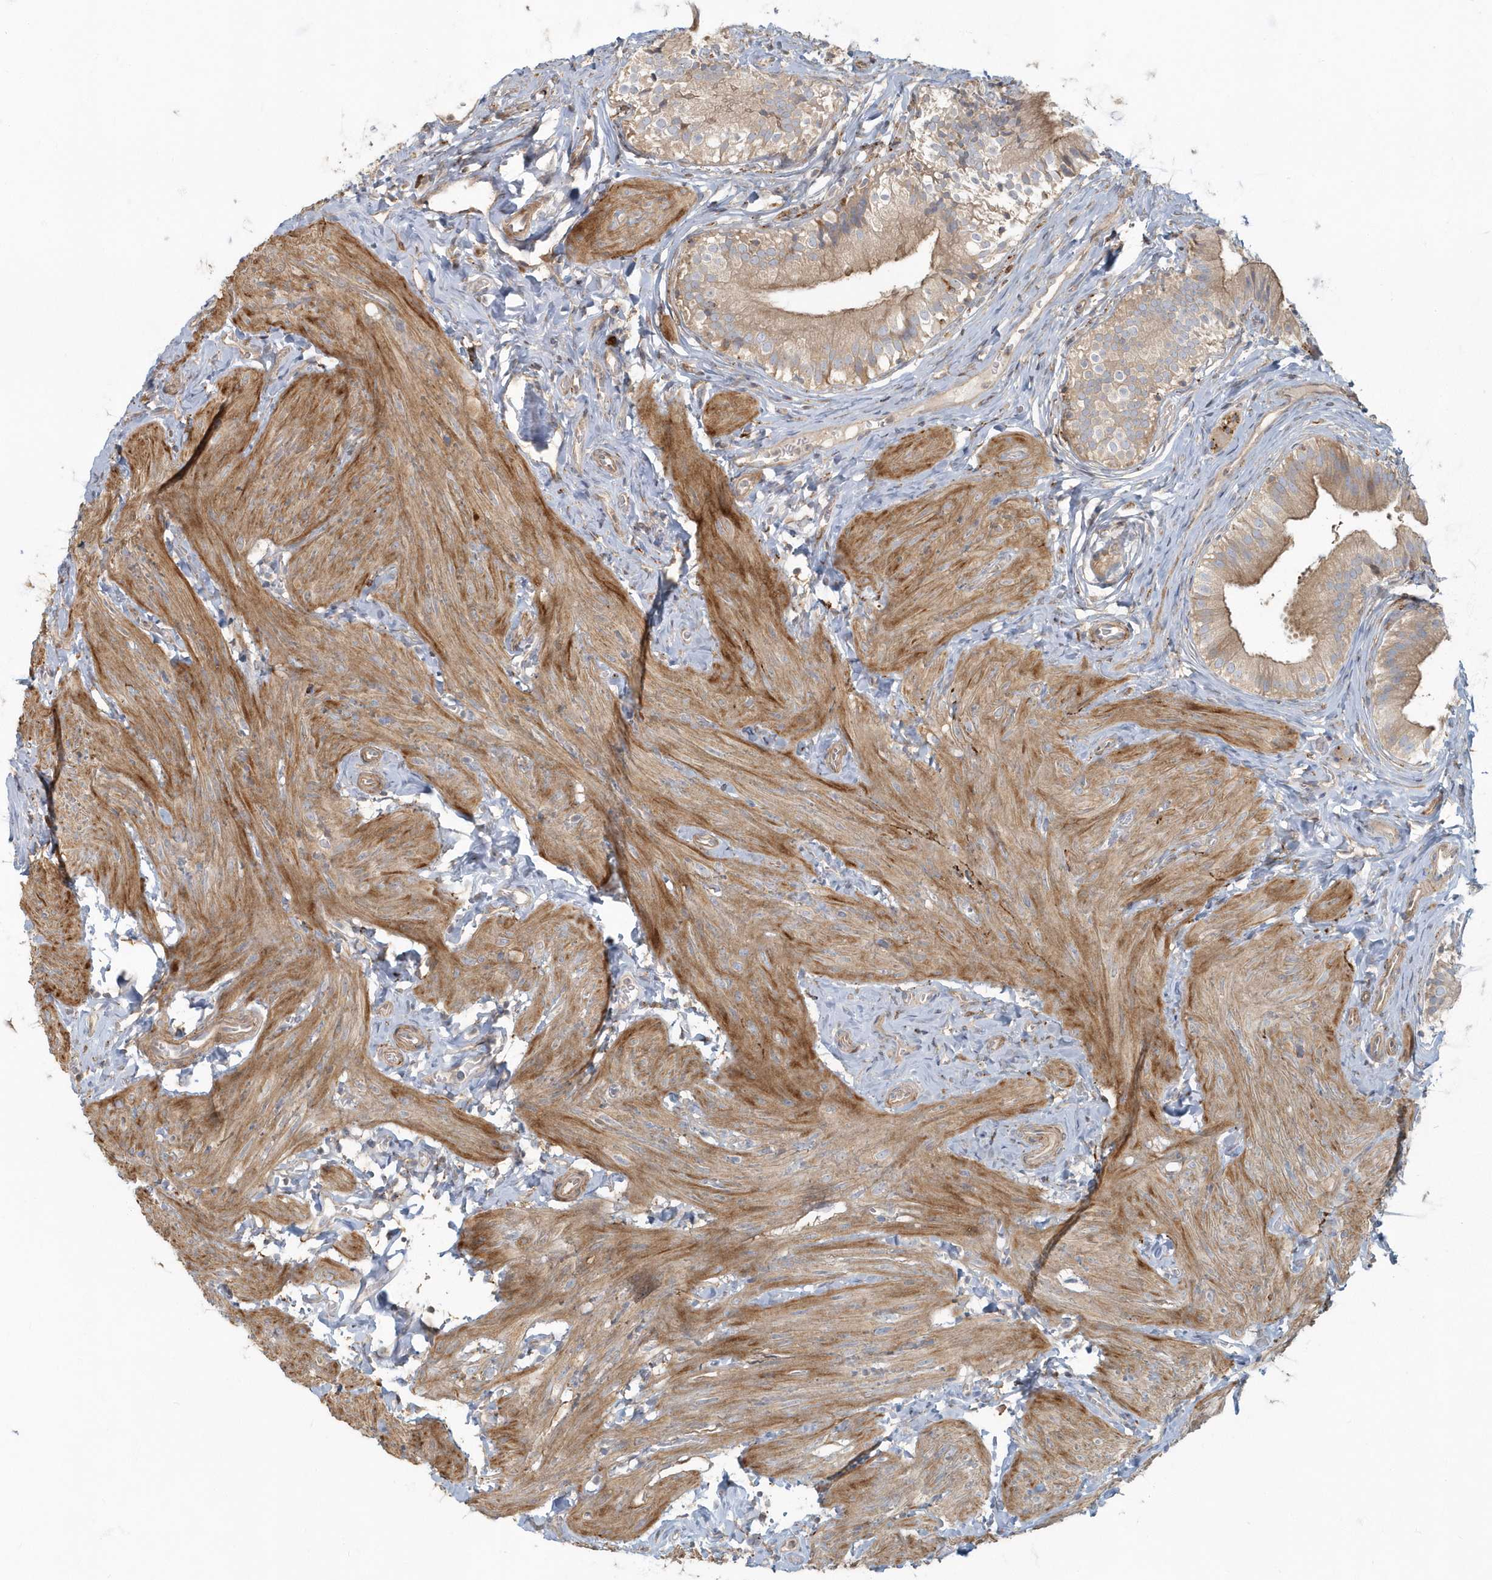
{"staining": {"intensity": "moderate", "quantity": ">75%", "location": "cytoplasmic/membranous"}, "tissue": "gallbladder", "cell_type": "Glandular cells", "image_type": "normal", "snomed": [{"axis": "morphology", "description": "Normal tissue, NOS"}, {"axis": "topography", "description": "Gallbladder"}], "caption": "Protein staining of normal gallbladder shows moderate cytoplasmic/membranous positivity in about >75% of glandular cells. (Brightfield microscopy of DAB IHC at high magnification).", "gene": "ARHGEF38", "patient": {"sex": "female", "age": 47}}